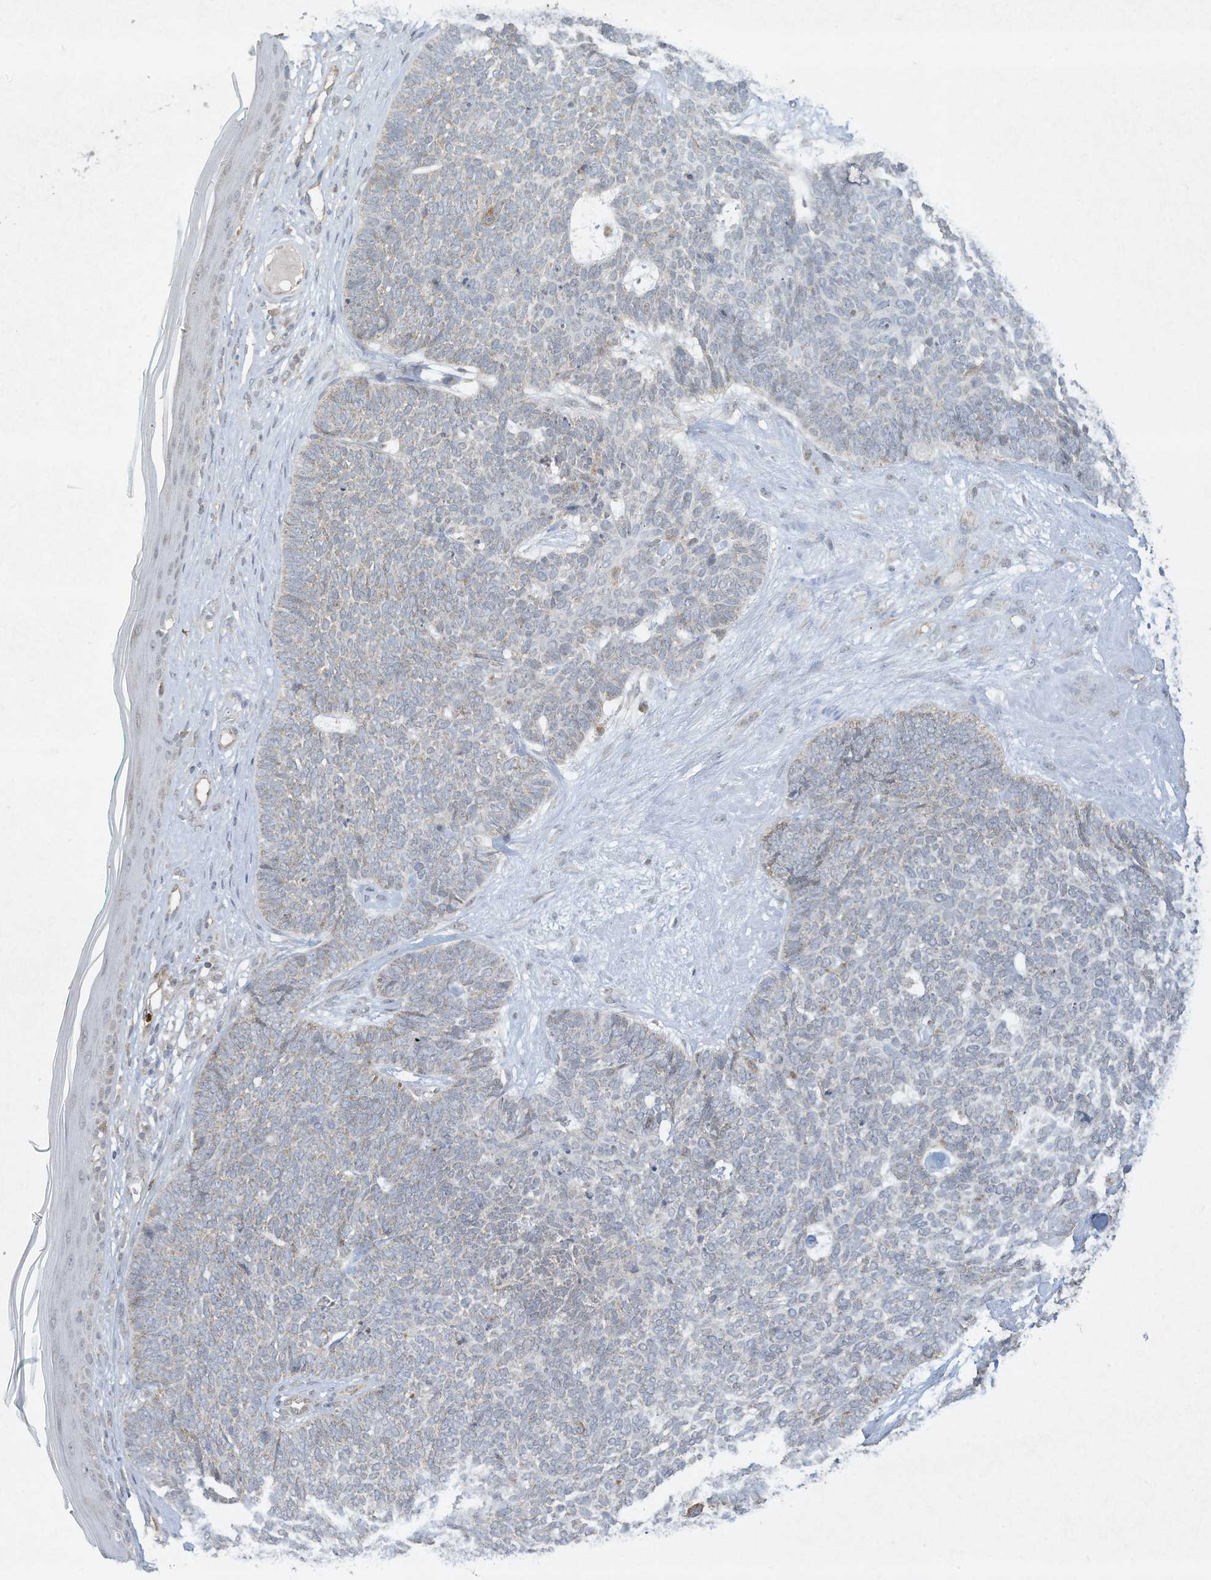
{"staining": {"intensity": "negative", "quantity": "none", "location": "none"}, "tissue": "skin cancer", "cell_type": "Tumor cells", "image_type": "cancer", "snomed": [{"axis": "morphology", "description": "Basal cell carcinoma"}, {"axis": "topography", "description": "Skin"}], "caption": "The micrograph displays no significant positivity in tumor cells of skin basal cell carcinoma.", "gene": "CHRNA4", "patient": {"sex": "female", "age": 84}}